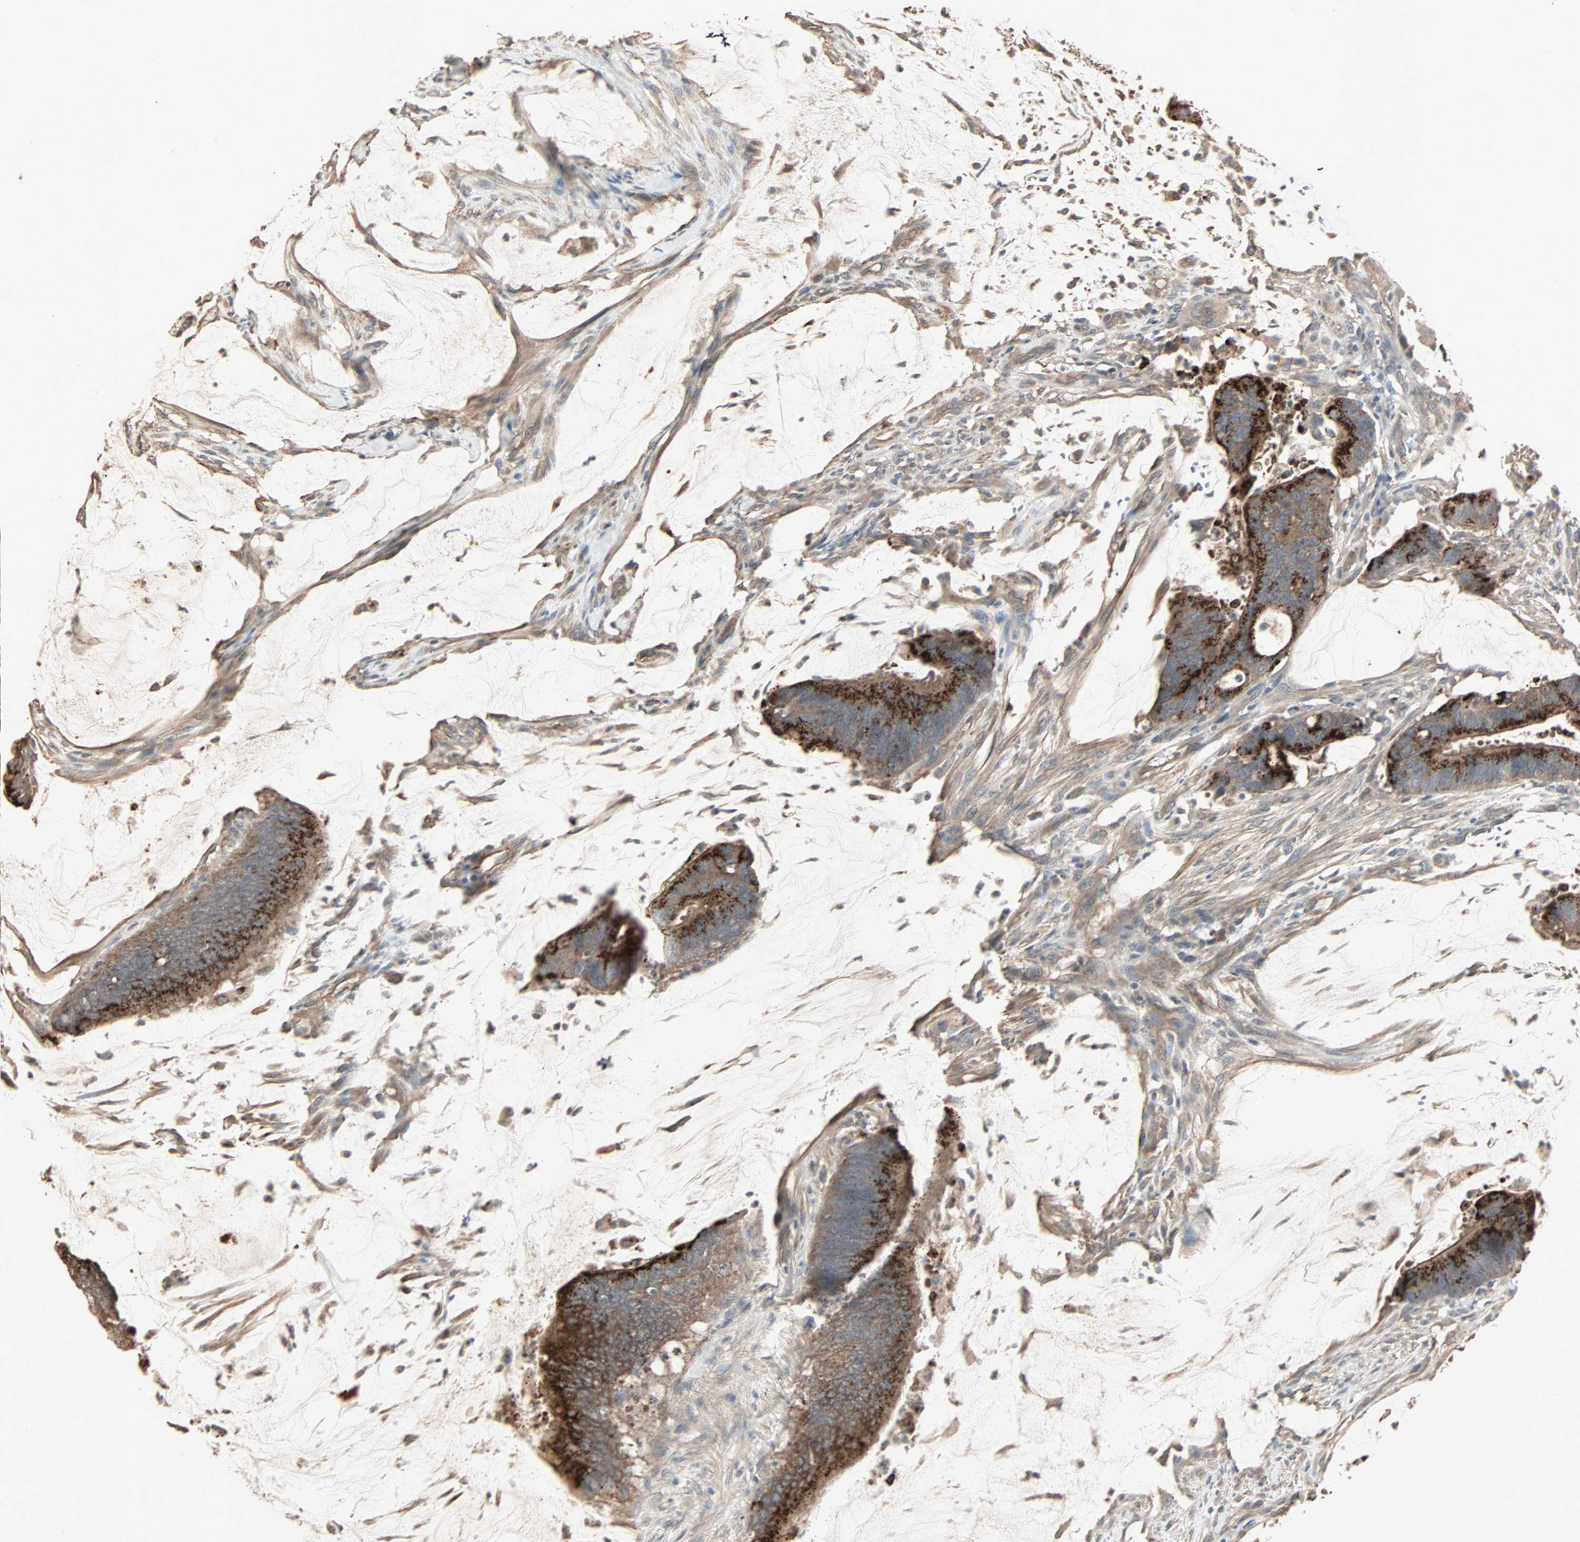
{"staining": {"intensity": "strong", "quantity": ">75%", "location": "cytoplasmic/membranous"}, "tissue": "colorectal cancer", "cell_type": "Tumor cells", "image_type": "cancer", "snomed": [{"axis": "morphology", "description": "Adenocarcinoma, NOS"}, {"axis": "topography", "description": "Rectum"}], "caption": "The histopathology image demonstrates immunohistochemical staining of colorectal adenocarcinoma. There is strong cytoplasmic/membranous positivity is appreciated in about >75% of tumor cells. Nuclei are stained in blue.", "gene": "GALNT3", "patient": {"sex": "female", "age": 66}}